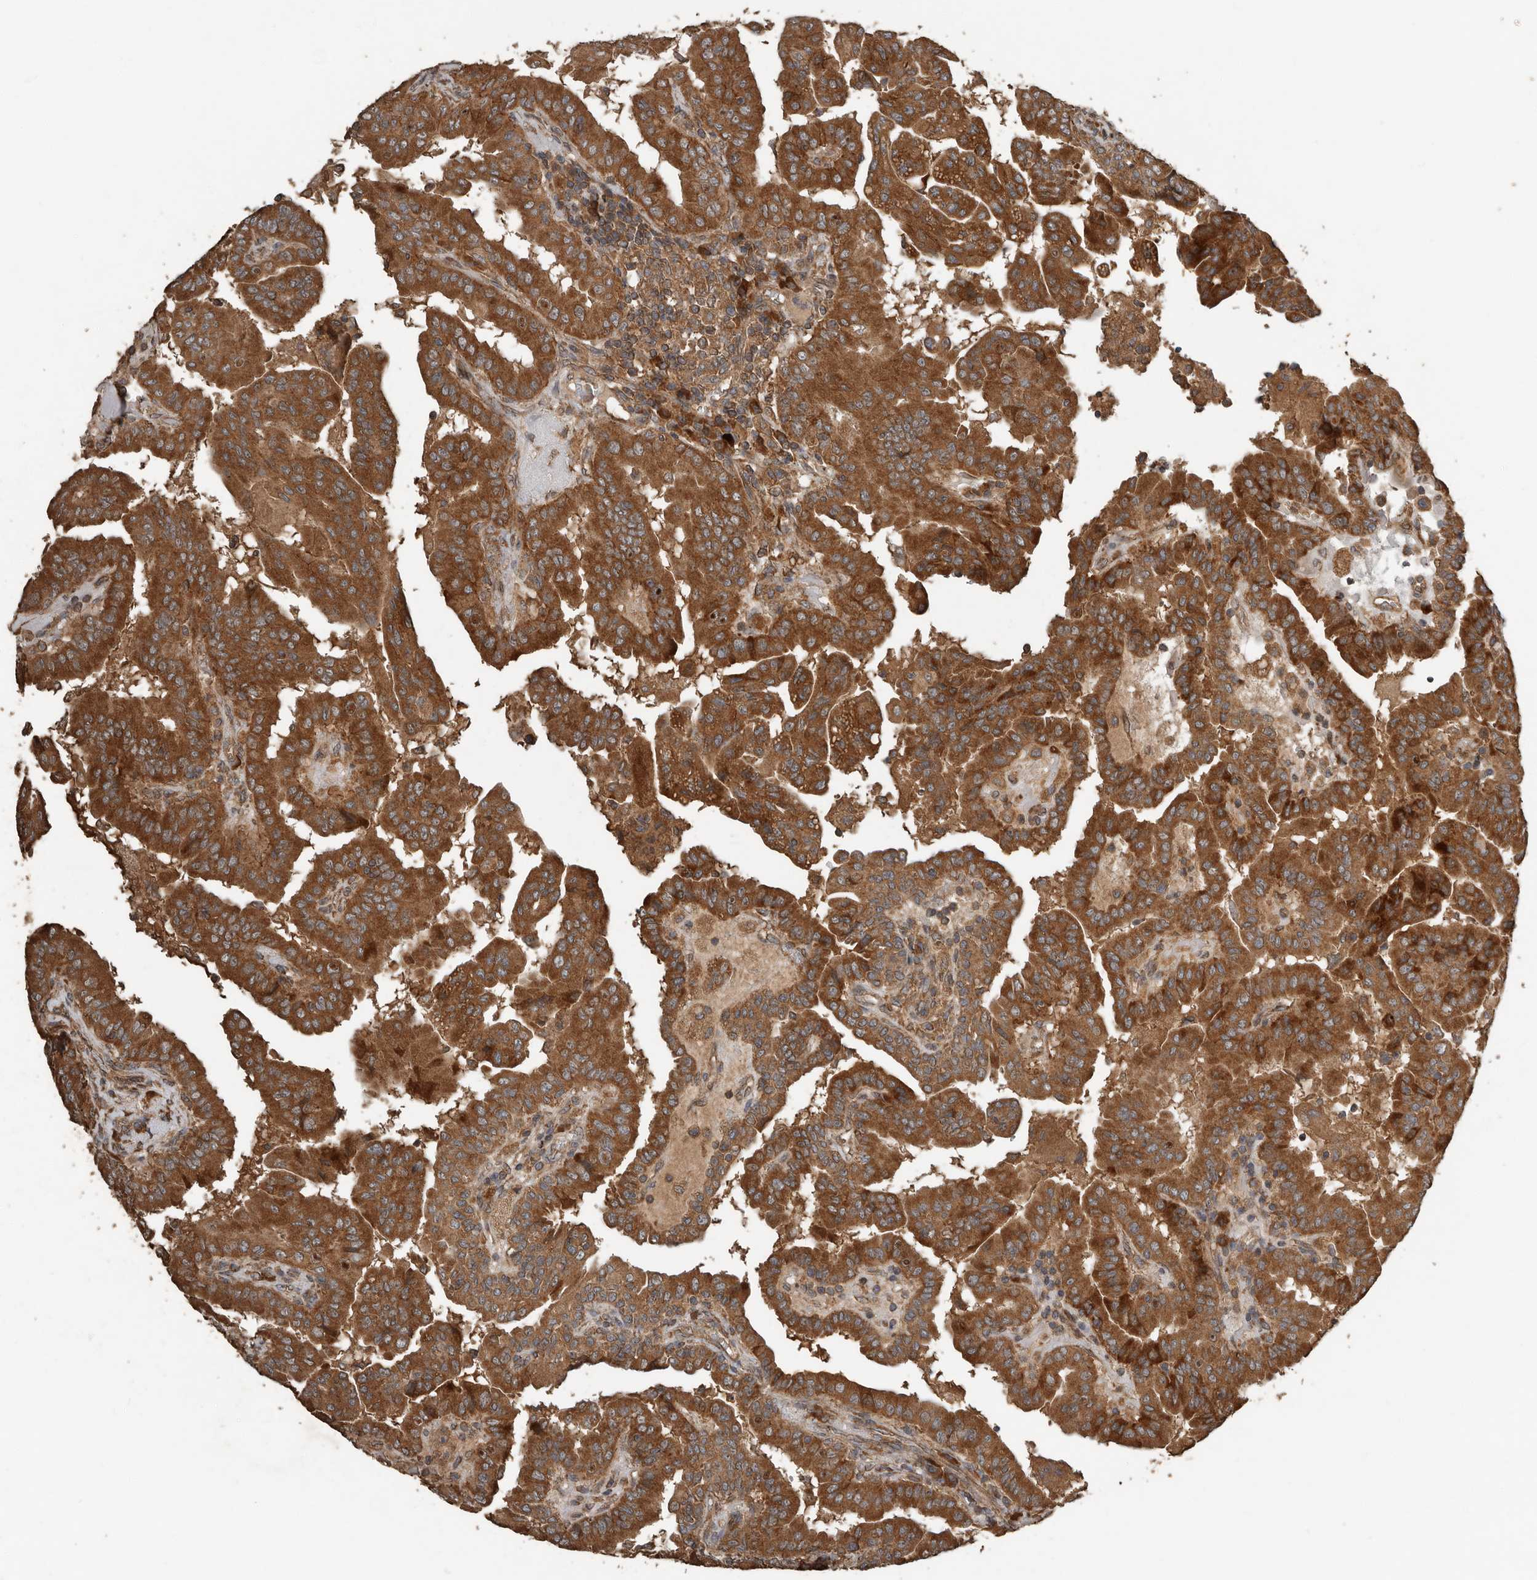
{"staining": {"intensity": "strong", "quantity": ">75%", "location": "cytoplasmic/membranous"}, "tissue": "thyroid cancer", "cell_type": "Tumor cells", "image_type": "cancer", "snomed": [{"axis": "morphology", "description": "Papillary adenocarcinoma, NOS"}, {"axis": "topography", "description": "Thyroid gland"}], "caption": "Immunohistochemistry staining of papillary adenocarcinoma (thyroid), which shows high levels of strong cytoplasmic/membranous staining in approximately >75% of tumor cells indicating strong cytoplasmic/membranous protein staining. The staining was performed using DAB (3,3'-diaminobenzidine) (brown) for protein detection and nuclei were counterstained in hematoxylin (blue).", "gene": "RNF207", "patient": {"sex": "male", "age": 33}}